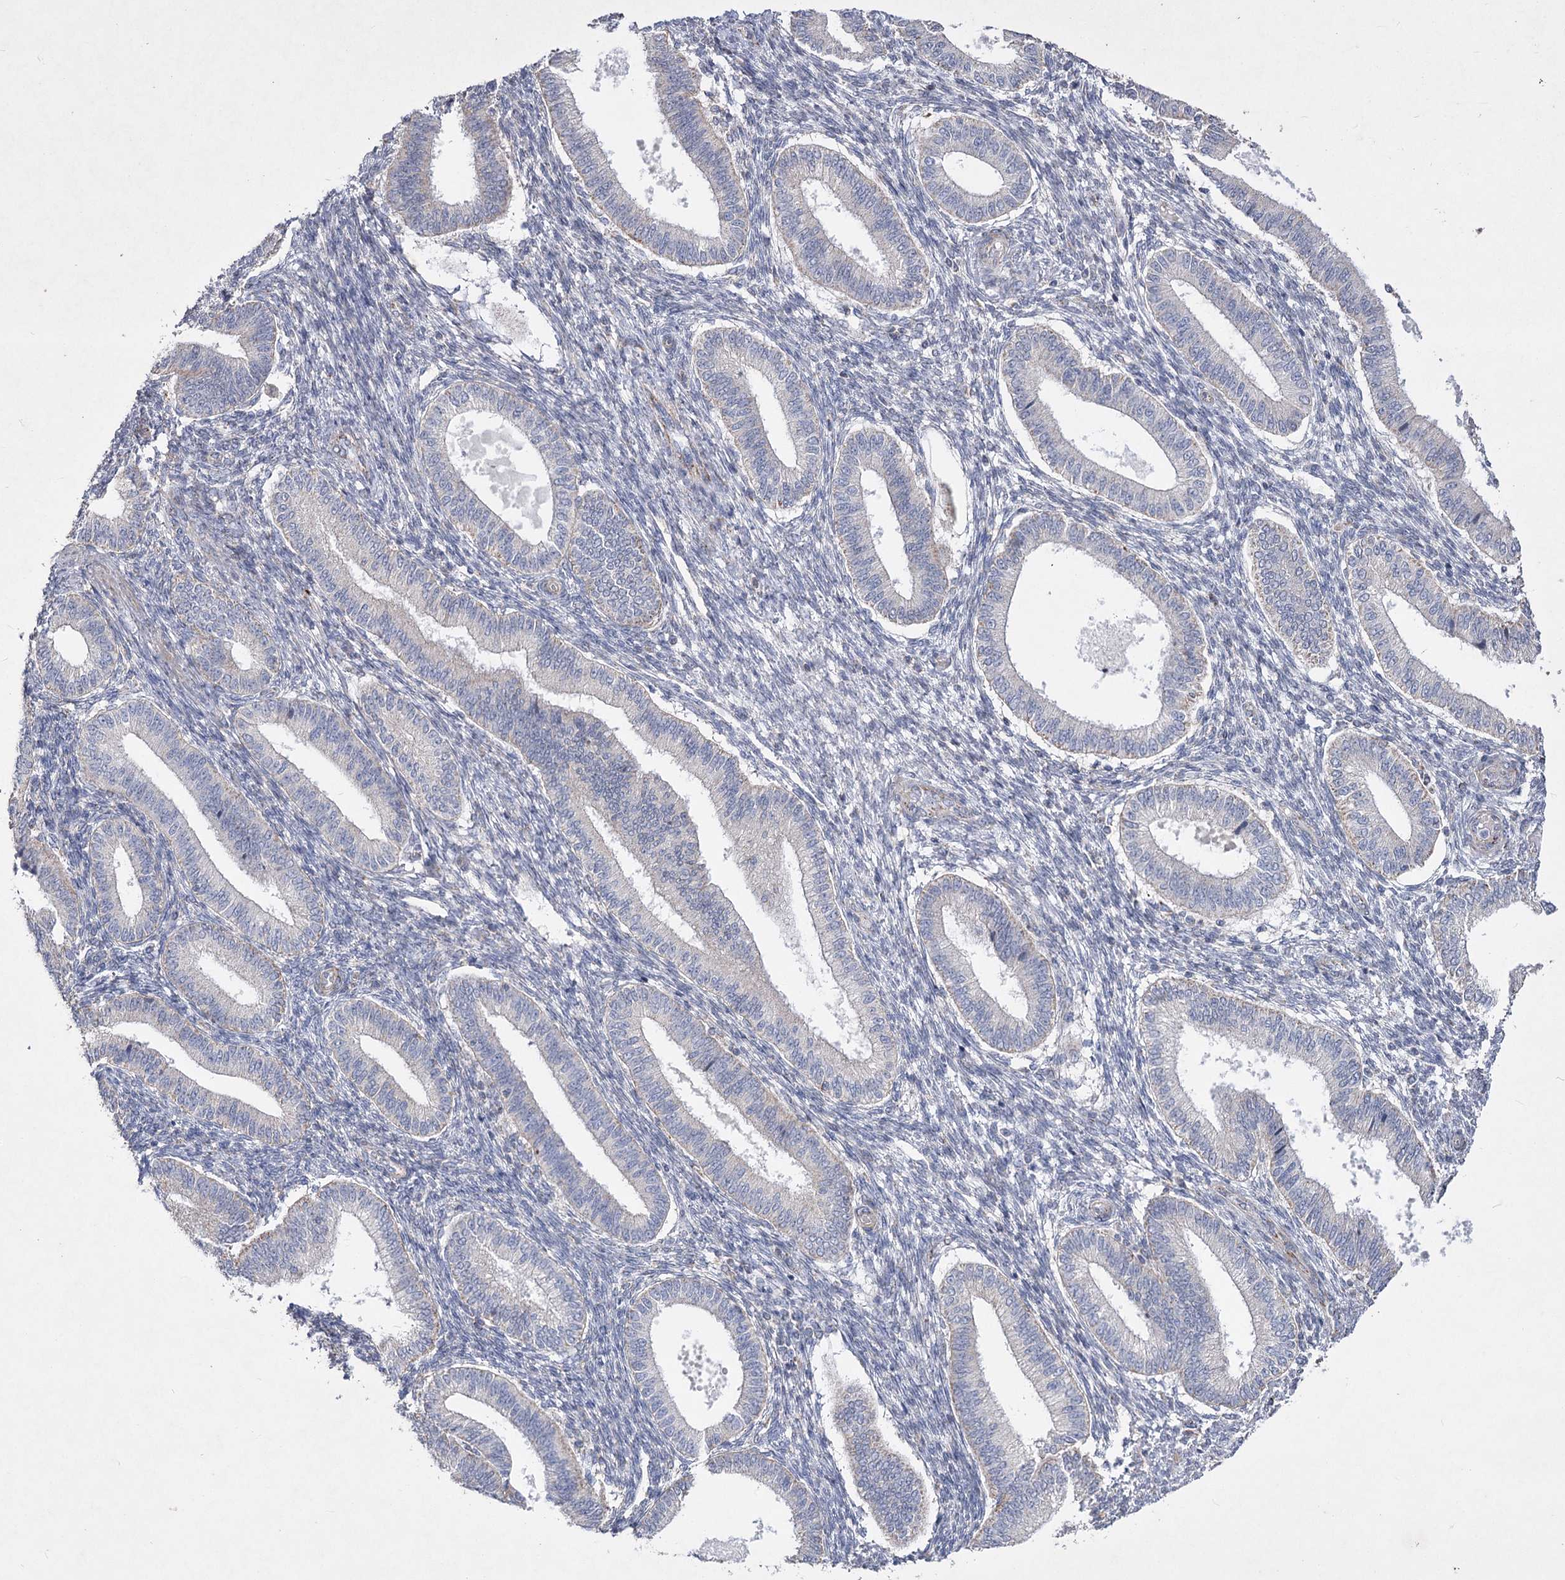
{"staining": {"intensity": "negative", "quantity": "none", "location": "none"}, "tissue": "endometrium", "cell_type": "Cells in endometrial stroma", "image_type": "normal", "snomed": [{"axis": "morphology", "description": "Normal tissue, NOS"}, {"axis": "topography", "description": "Endometrium"}], "caption": "IHC image of unremarkable human endometrium stained for a protein (brown), which shows no expression in cells in endometrial stroma.", "gene": "PDHB", "patient": {"sex": "female", "age": 39}}